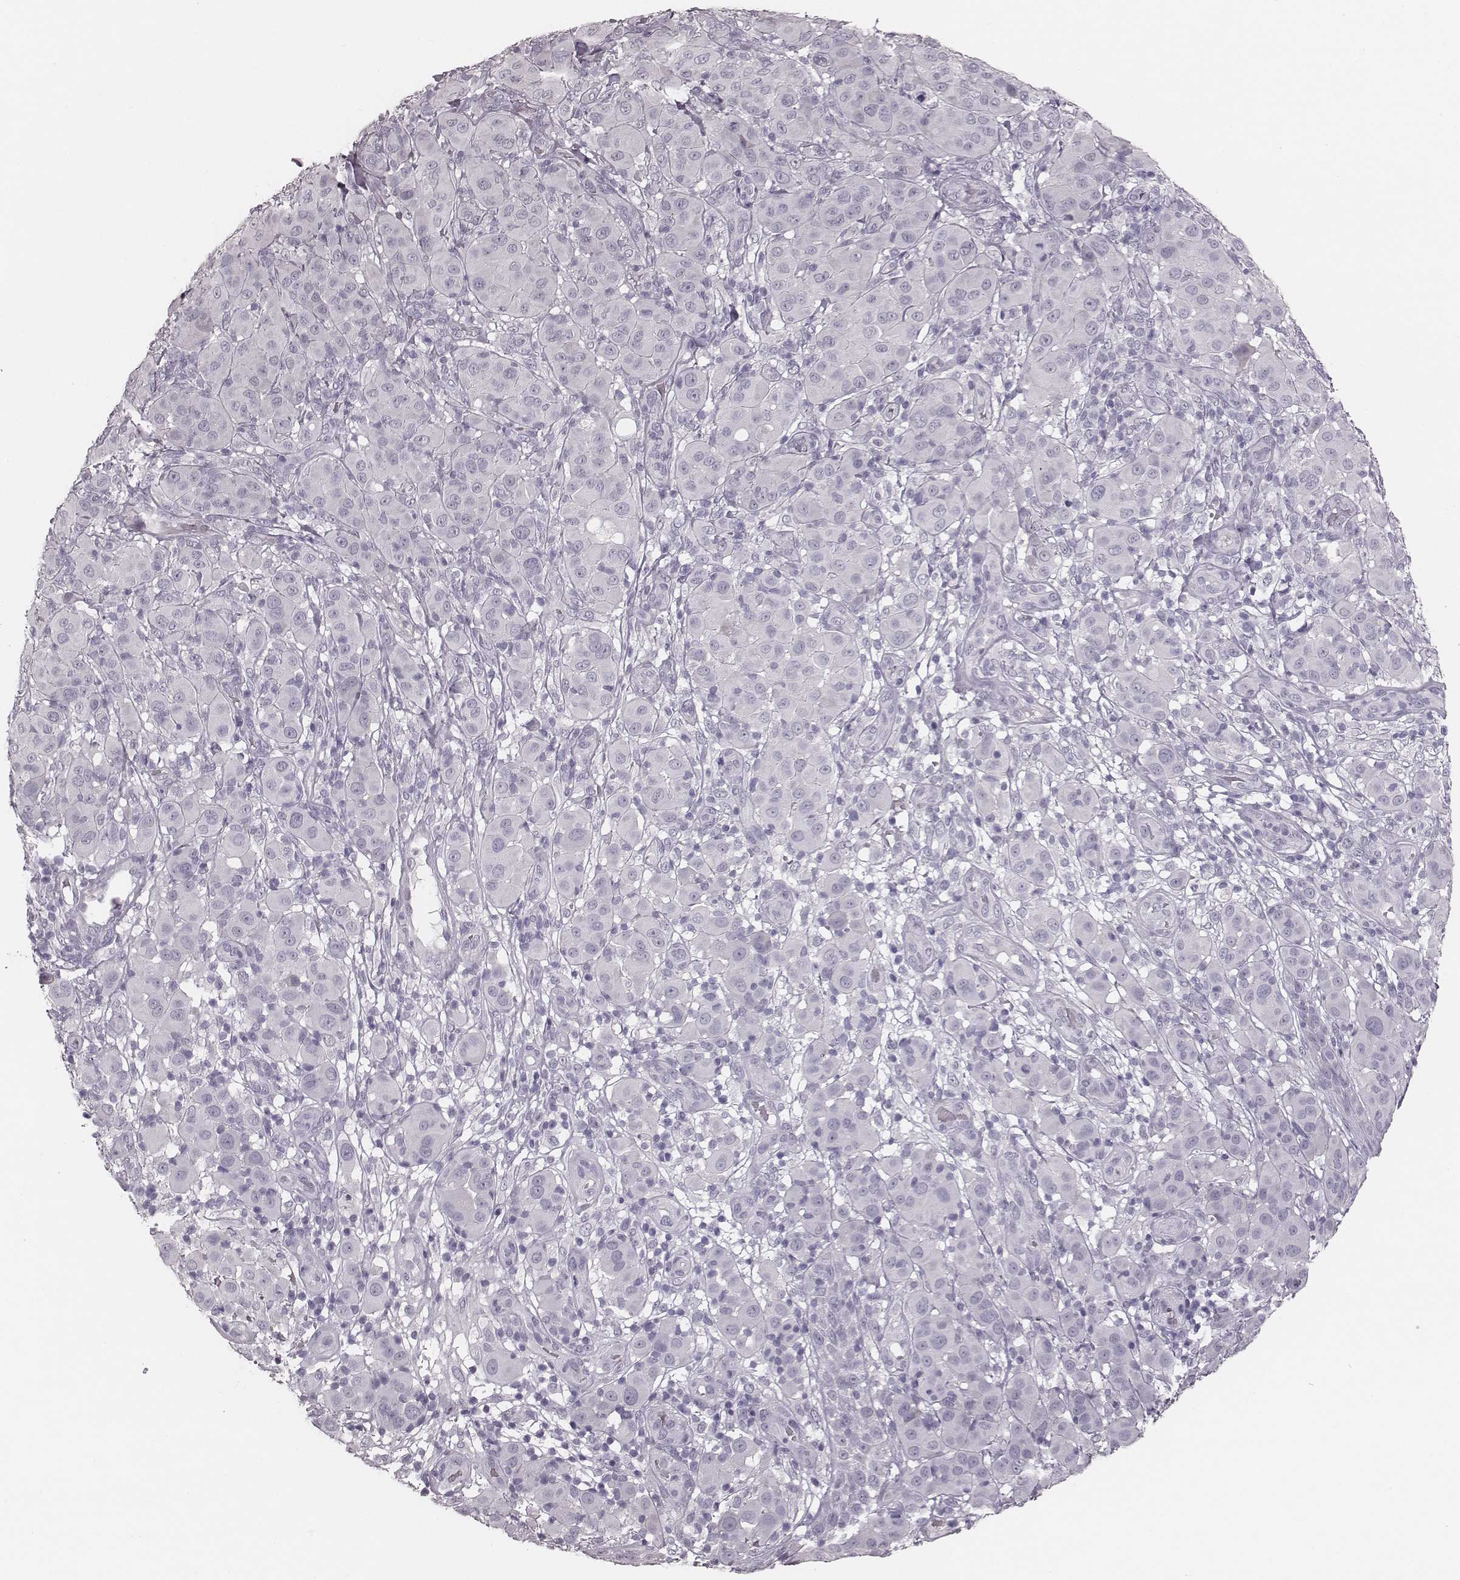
{"staining": {"intensity": "negative", "quantity": "none", "location": "none"}, "tissue": "melanoma", "cell_type": "Tumor cells", "image_type": "cancer", "snomed": [{"axis": "morphology", "description": "Malignant melanoma, NOS"}, {"axis": "topography", "description": "Skin"}], "caption": "This is an immunohistochemistry micrograph of human melanoma. There is no staining in tumor cells.", "gene": "CSHL1", "patient": {"sex": "female", "age": 87}}